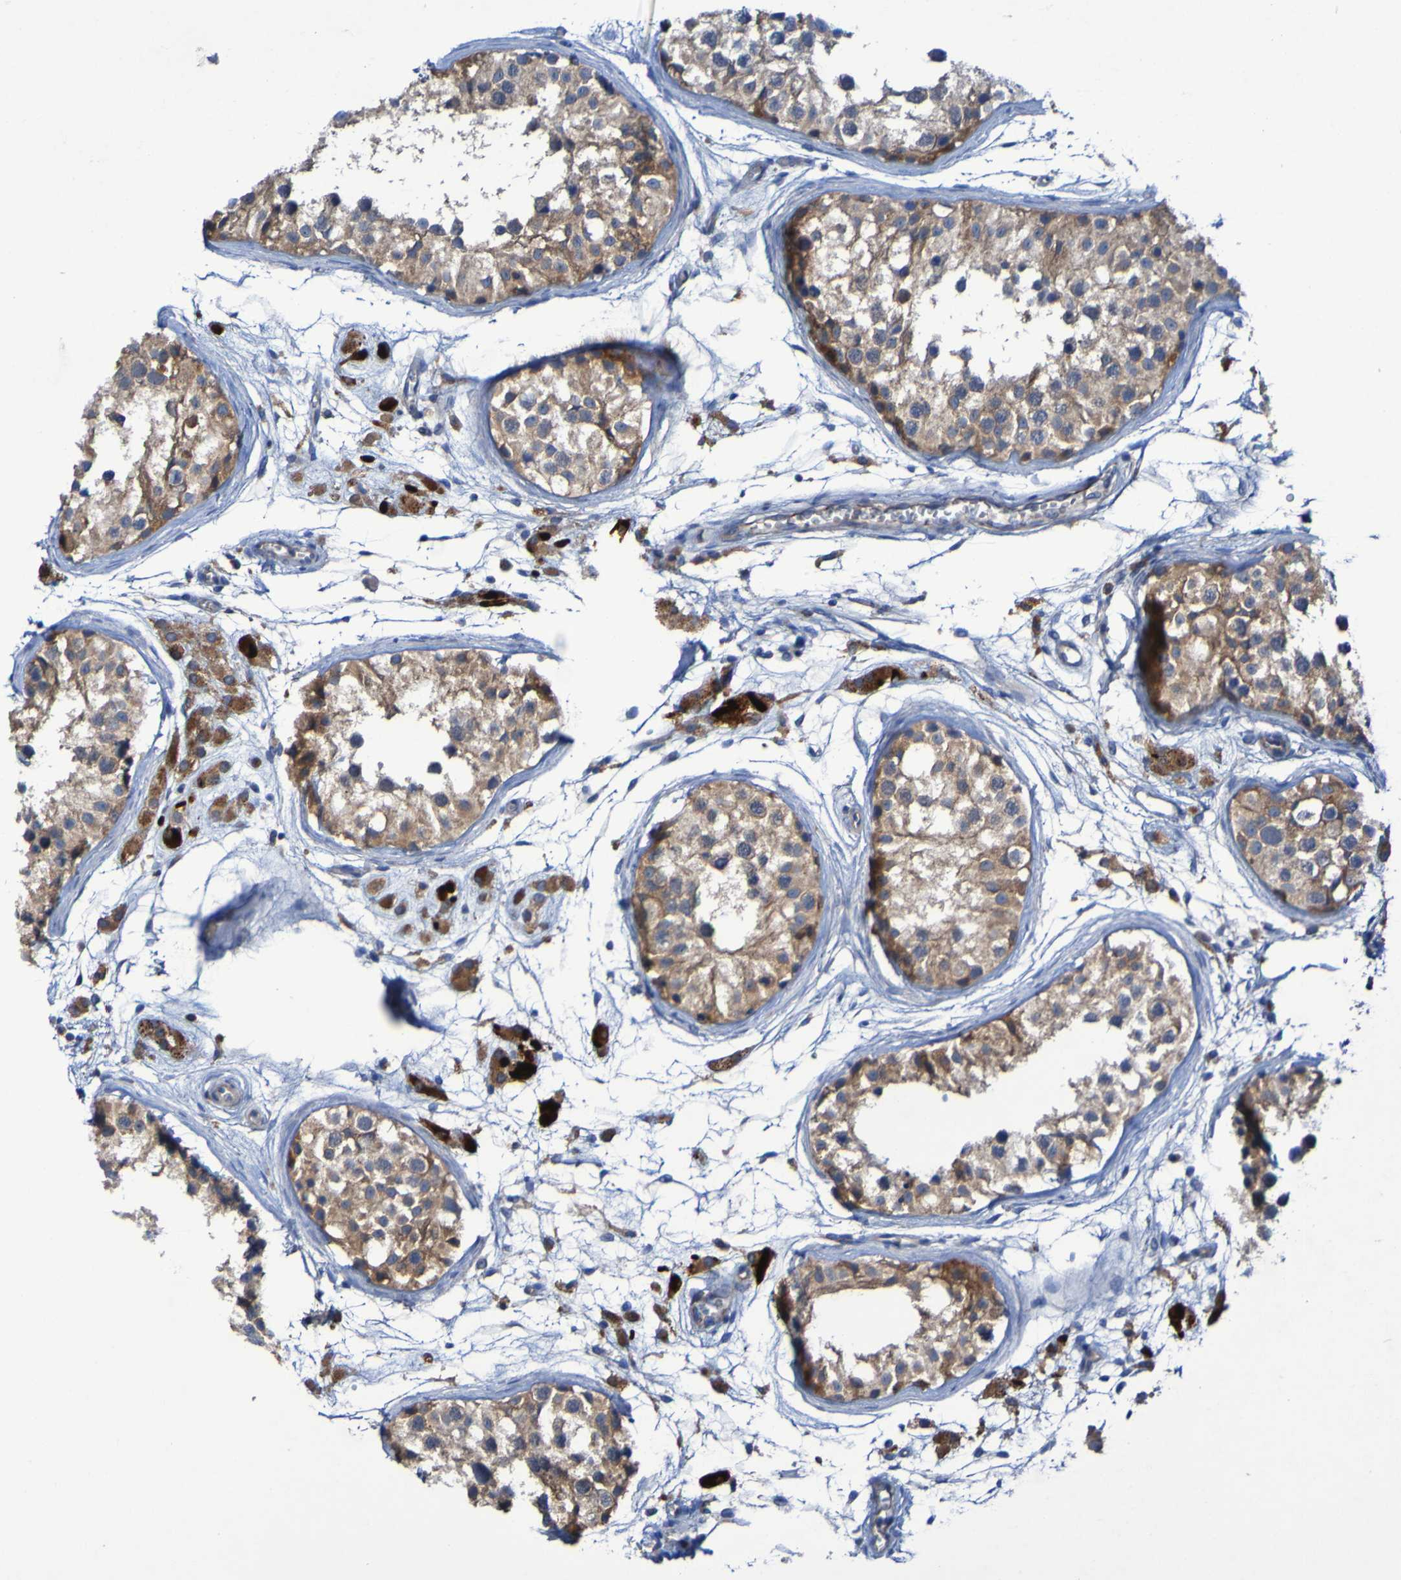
{"staining": {"intensity": "moderate", "quantity": ">75%", "location": "cytoplasmic/membranous"}, "tissue": "testis", "cell_type": "Cells in seminiferous ducts", "image_type": "normal", "snomed": [{"axis": "morphology", "description": "Normal tissue, NOS"}, {"axis": "morphology", "description": "Adenocarcinoma, metastatic, NOS"}, {"axis": "topography", "description": "Testis"}], "caption": "This image shows immunohistochemistry staining of normal testis, with medium moderate cytoplasmic/membranous staining in approximately >75% of cells in seminiferous ducts.", "gene": "ARHGEF16", "patient": {"sex": "male", "age": 26}}